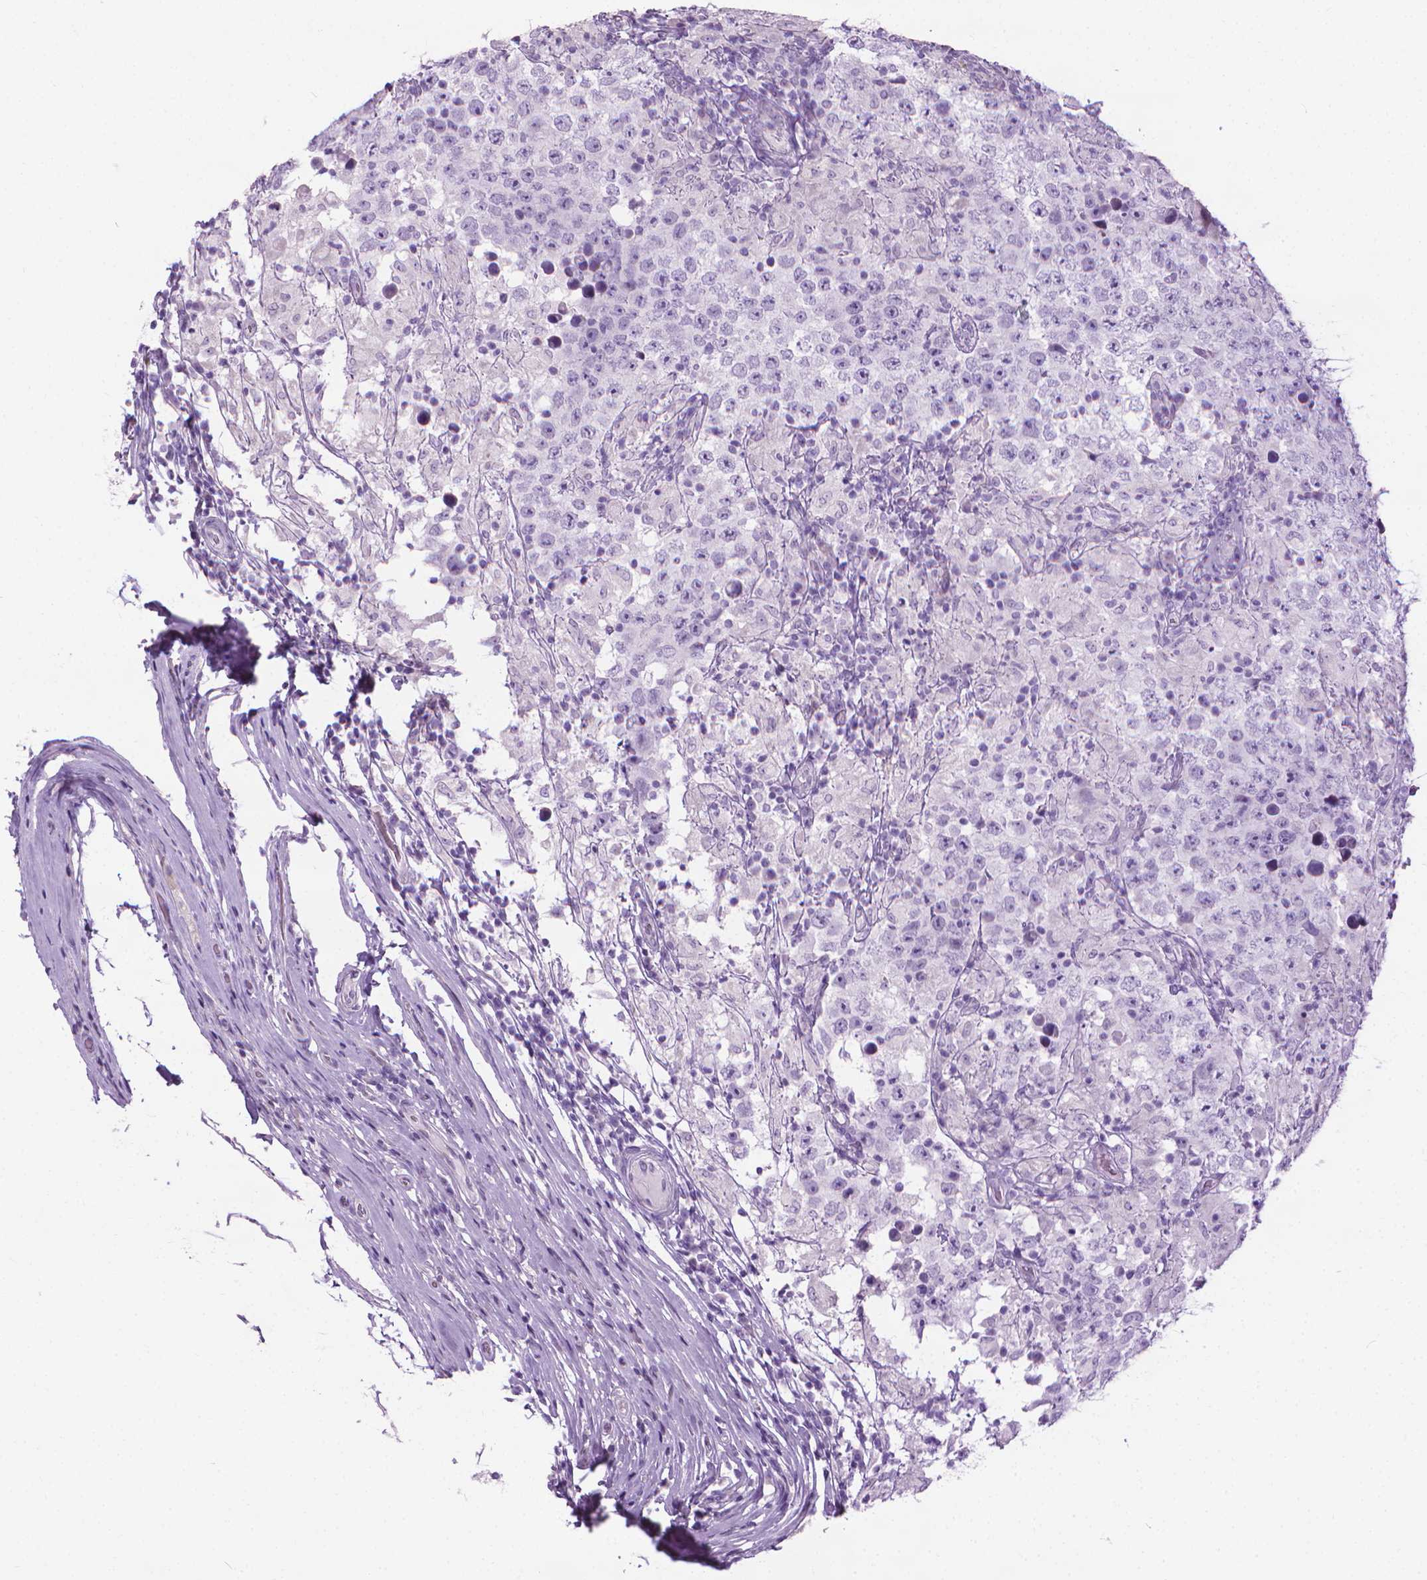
{"staining": {"intensity": "negative", "quantity": "none", "location": "none"}, "tissue": "testis cancer", "cell_type": "Tumor cells", "image_type": "cancer", "snomed": [{"axis": "morphology", "description": "Seminoma, NOS"}, {"axis": "morphology", "description": "Carcinoma, Embryonal, NOS"}, {"axis": "topography", "description": "Testis"}], "caption": "Immunohistochemical staining of embryonal carcinoma (testis) shows no significant expression in tumor cells.", "gene": "DNAI7", "patient": {"sex": "male", "age": 41}}